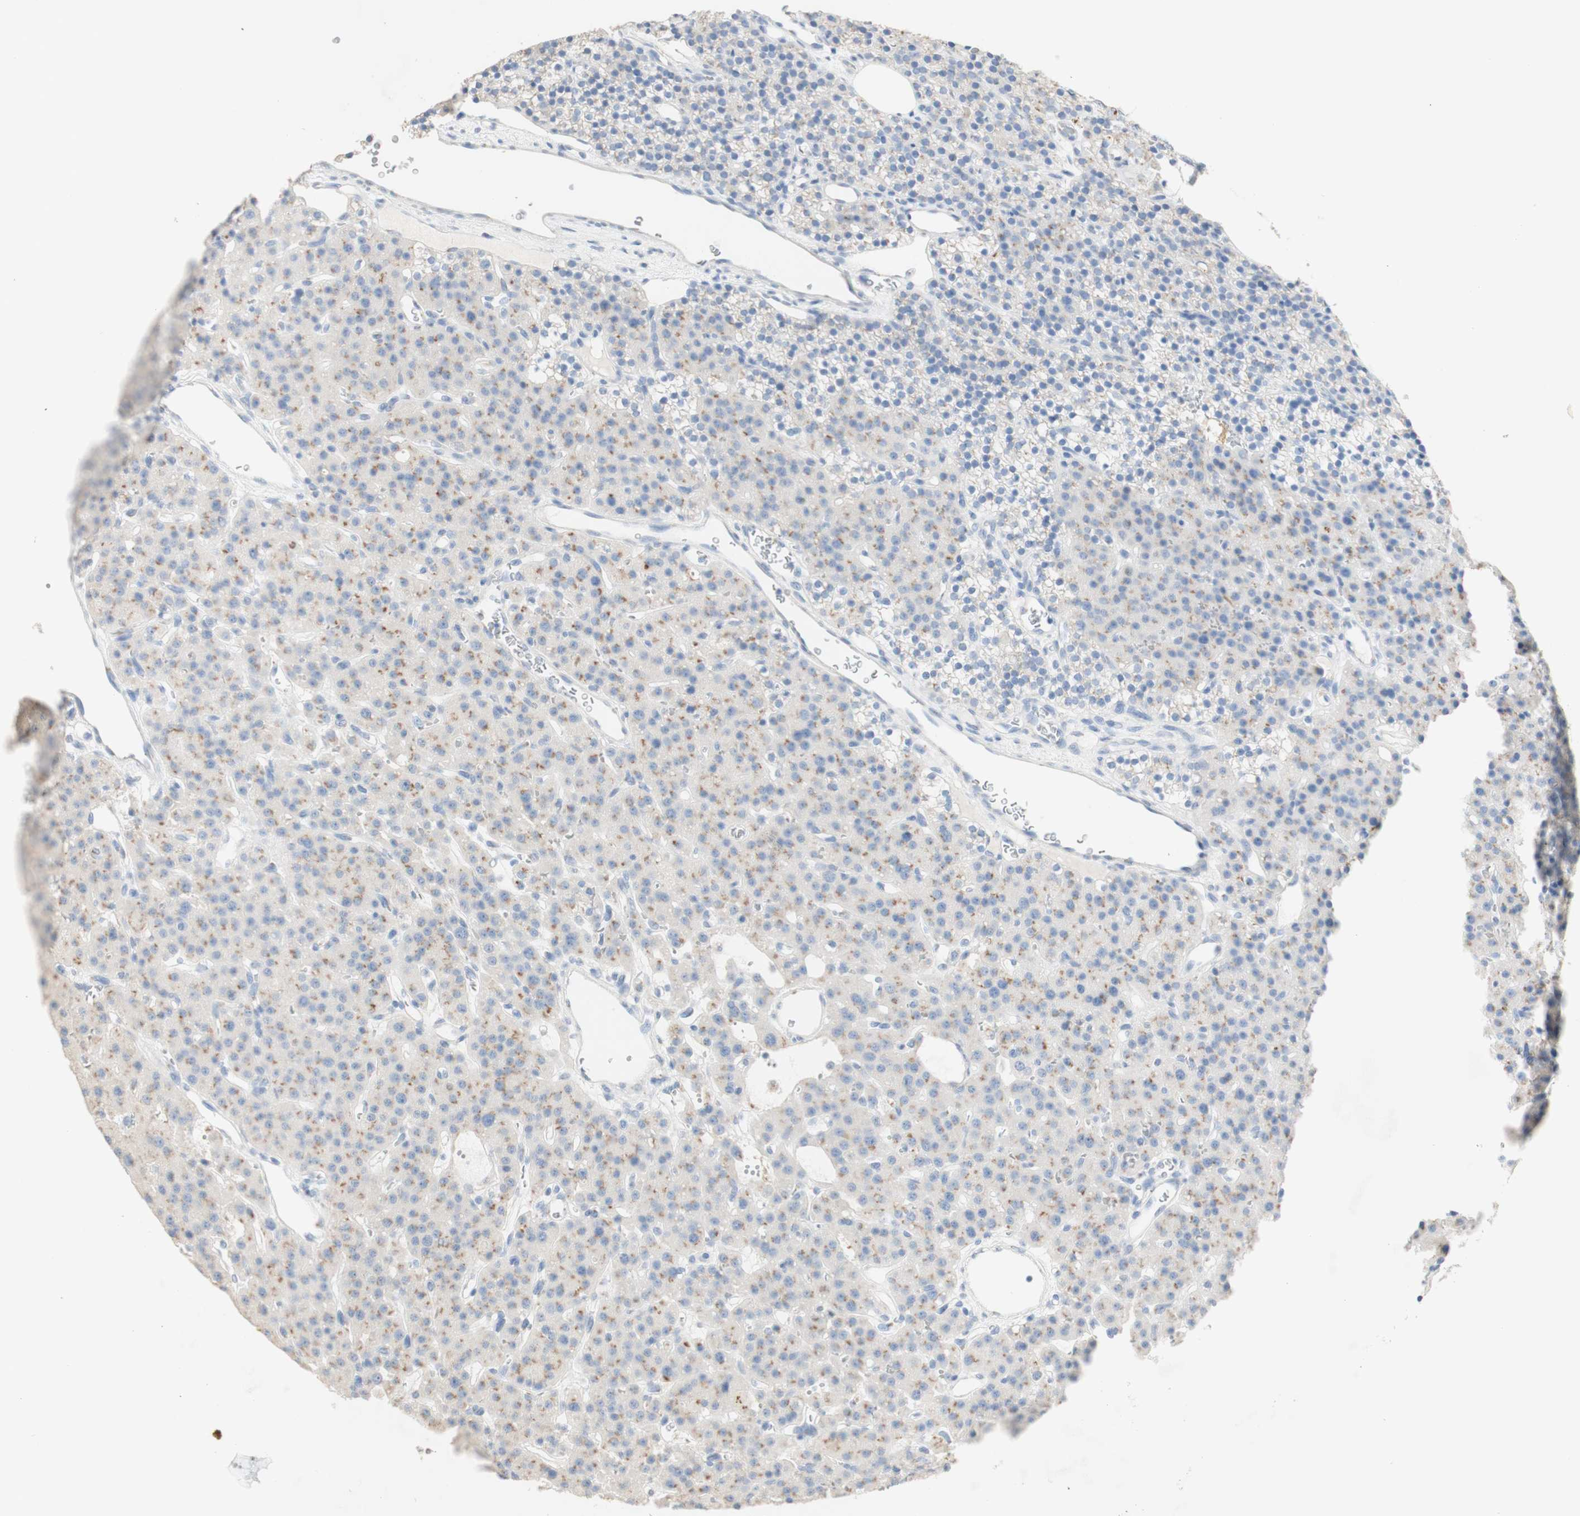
{"staining": {"intensity": "weak", "quantity": ">75%", "location": "cytoplasmic/membranous"}, "tissue": "parathyroid gland", "cell_type": "Glandular cells", "image_type": "normal", "snomed": [{"axis": "morphology", "description": "Normal tissue, NOS"}, {"axis": "morphology", "description": "Adenoma, NOS"}, {"axis": "topography", "description": "Parathyroid gland"}], "caption": "A brown stain shows weak cytoplasmic/membranous positivity of a protein in glandular cells of unremarkable parathyroid gland. (DAB IHC, brown staining for protein, blue staining for nuclei).", "gene": "MANEA", "patient": {"sex": "female", "age": 81}}